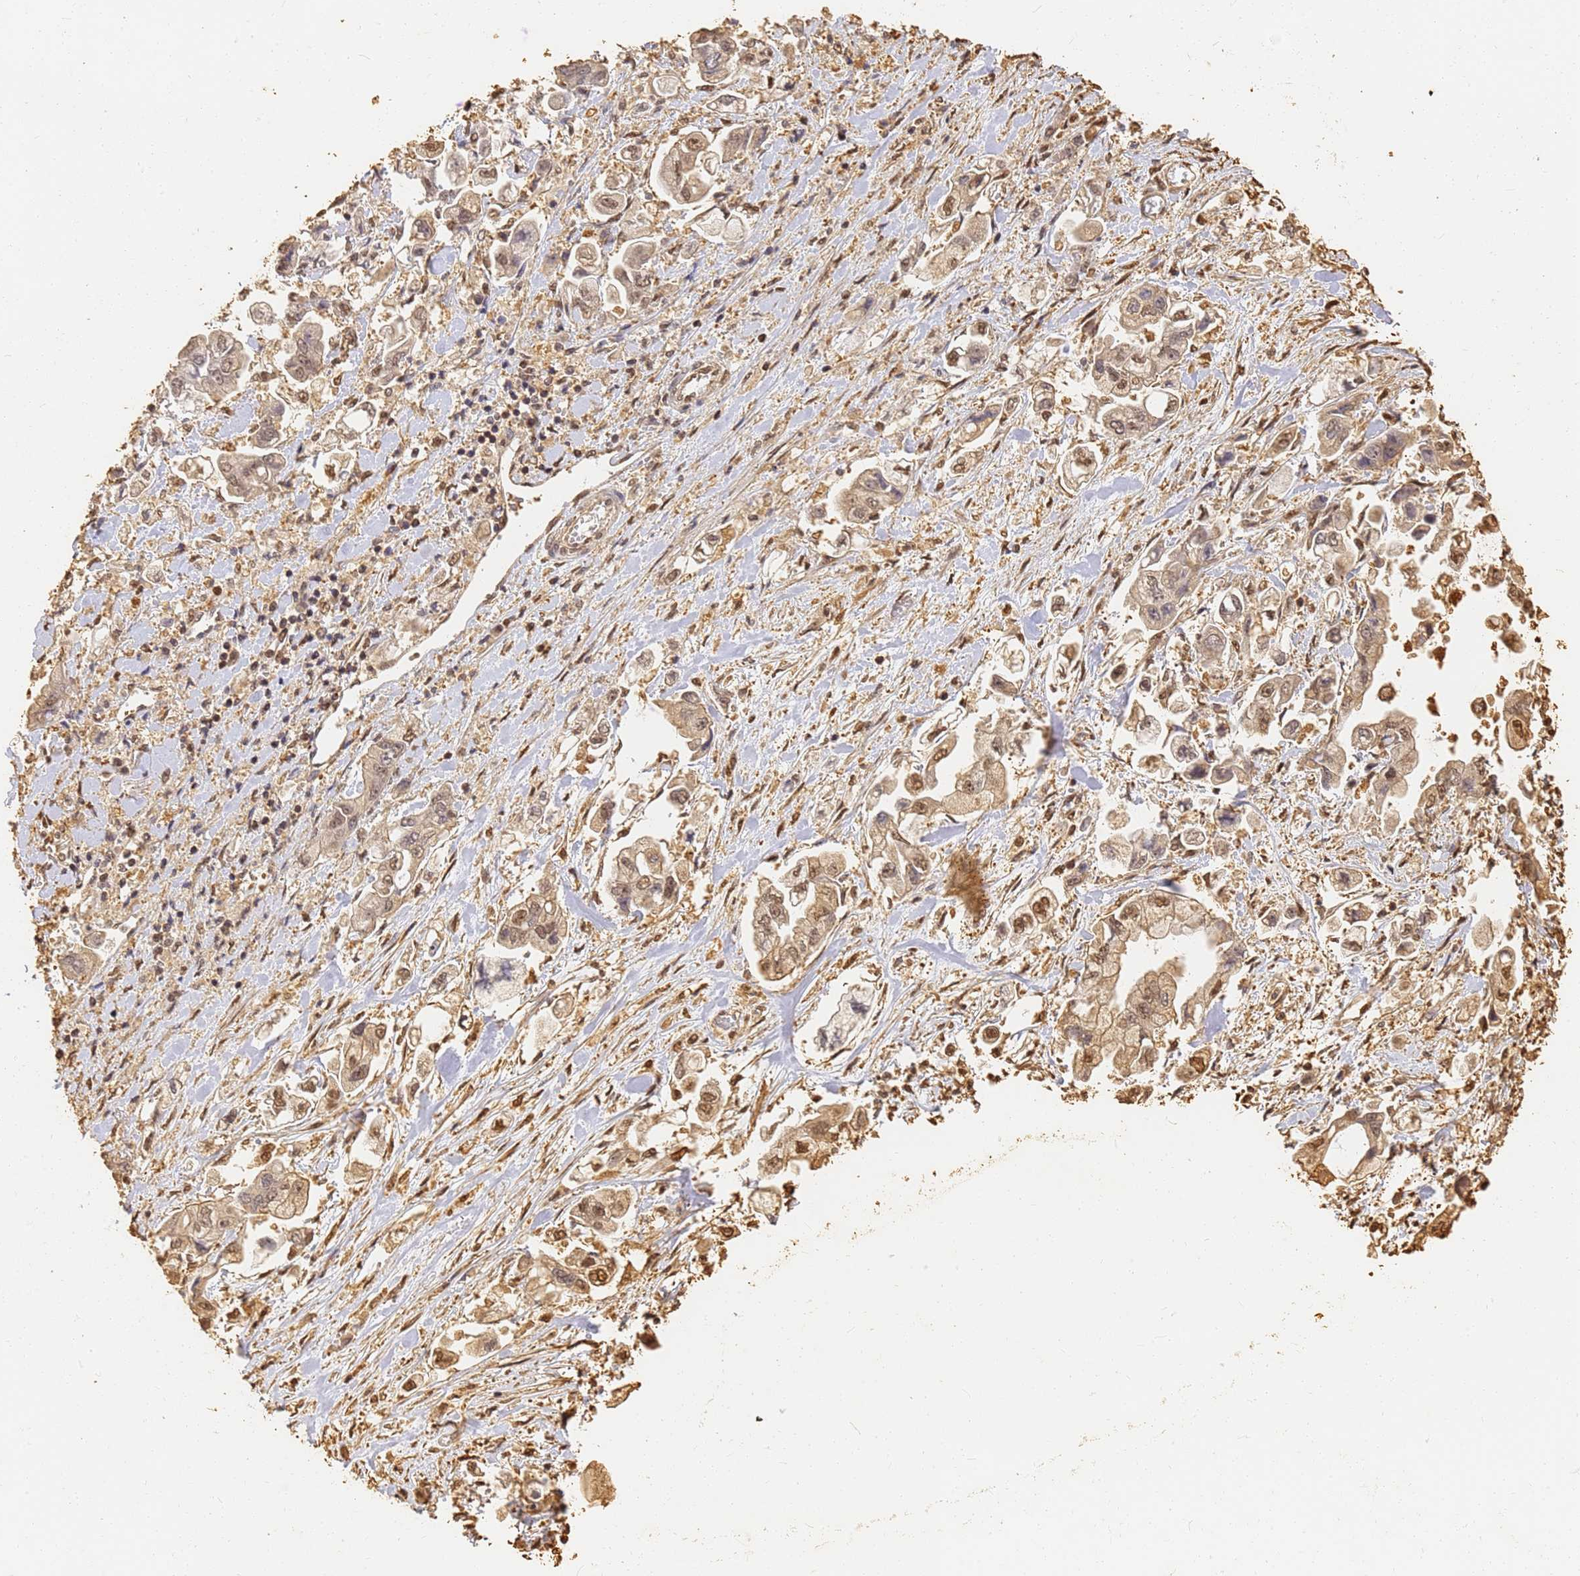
{"staining": {"intensity": "moderate", "quantity": ">75%", "location": "cytoplasmic/membranous,nuclear"}, "tissue": "stomach cancer", "cell_type": "Tumor cells", "image_type": "cancer", "snomed": [{"axis": "morphology", "description": "Adenocarcinoma, NOS"}, {"axis": "topography", "description": "Stomach"}], "caption": "Immunohistochemistry (IHC) (DAB) staining of human stomach cancer (adenocarcinoma) demonstrates moderate cytoplasmic/membranous and nuclear protein positivity in approximately >75% of tumor cells.", "gene": "JAK2", "patient": {"sex": "male", "age": 62}}